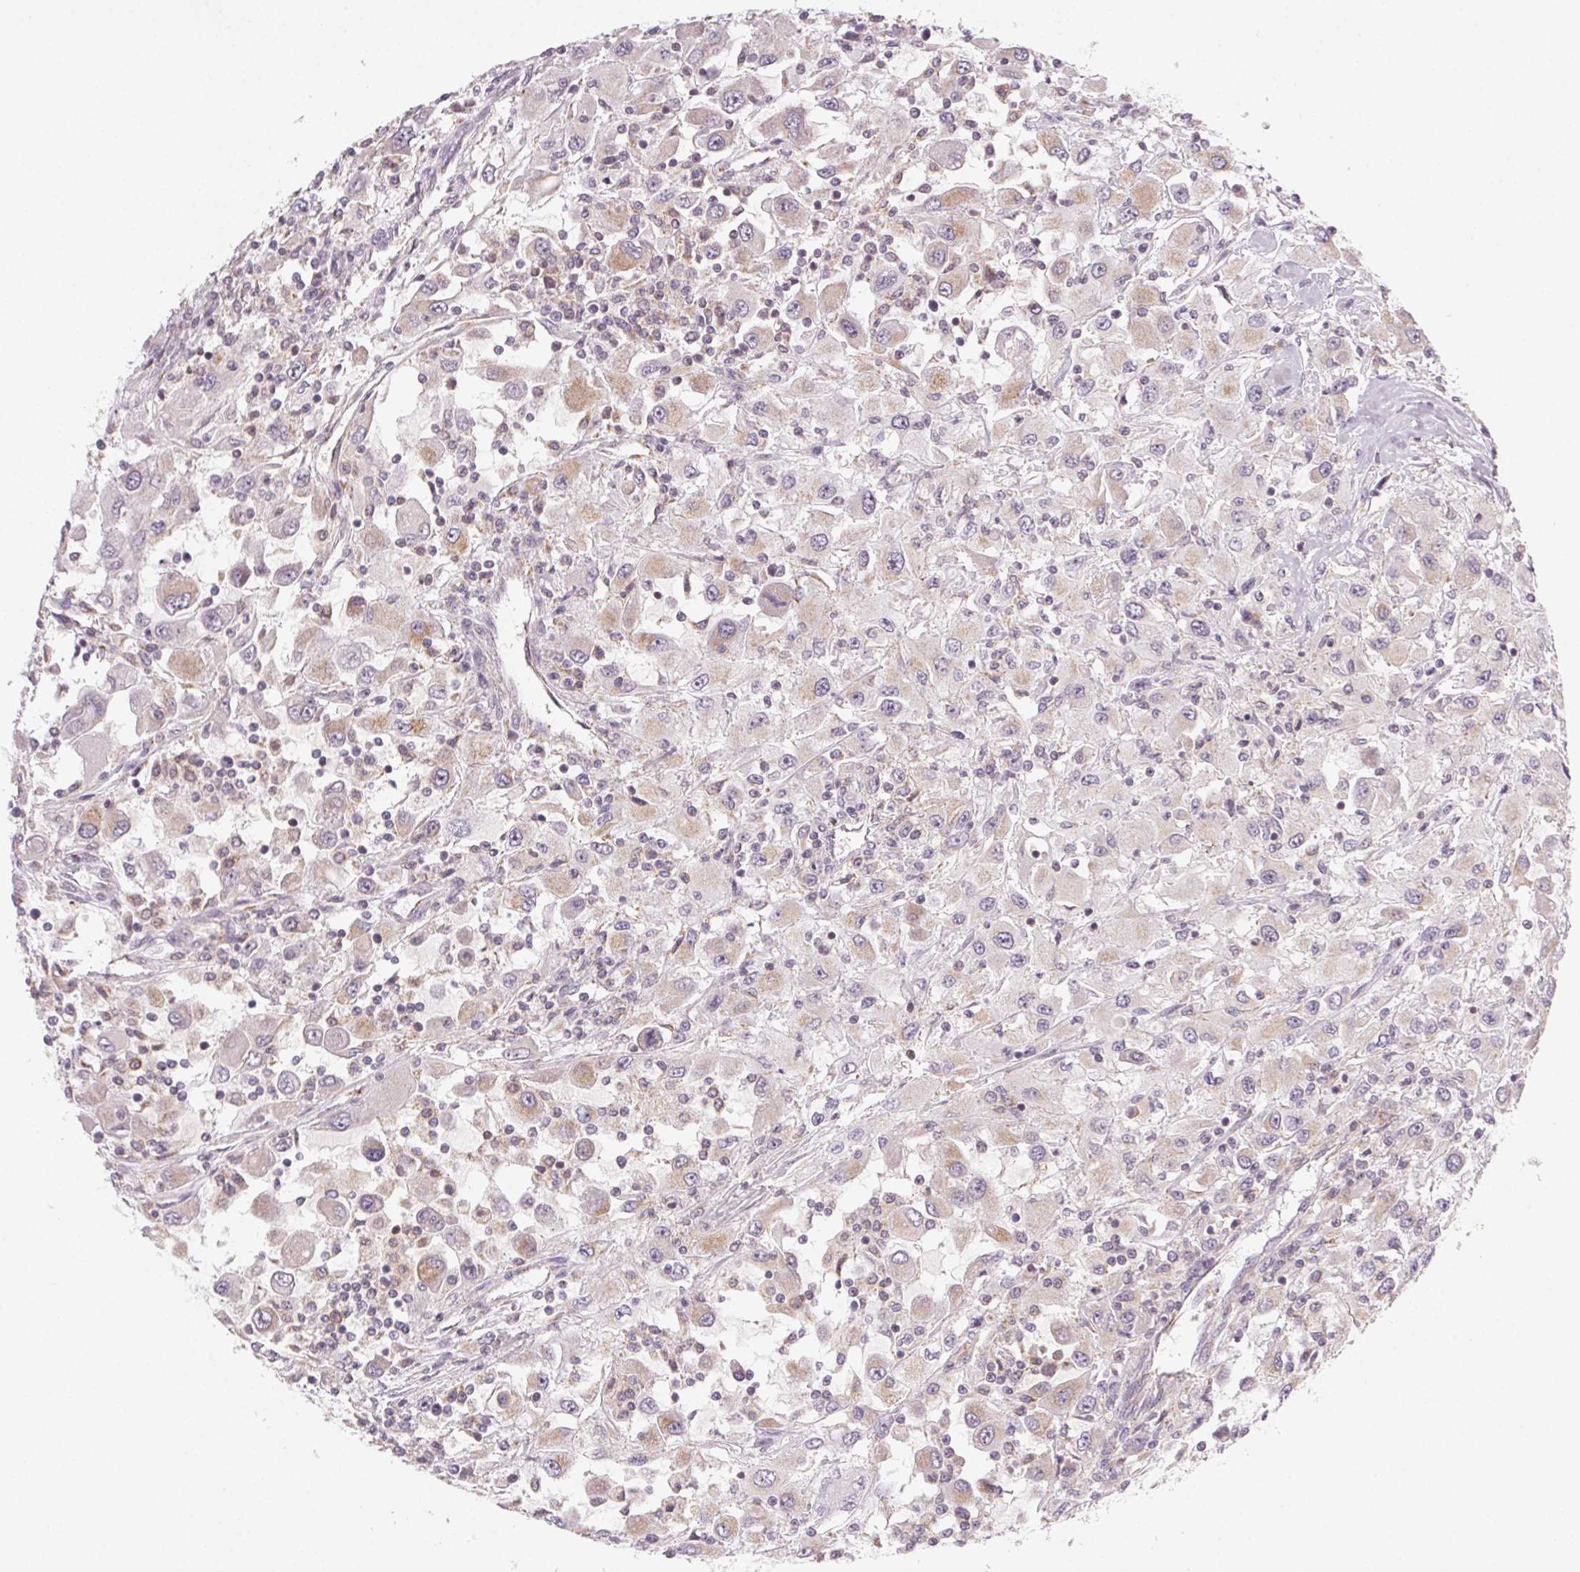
{"staining": {"intensity": "weak", "quantity": "<25%", "location": "cytoplasmic/membranous"}, "tissue": "renal cancer", "cell_type": "Tumor cells", "image_type": "cancer", "snomed": [{"axis": "morphology", "description": "Adenocarcinoma, NOS"}, {"axis": "topography", "description": "Kidney"}], "caption": "Photomicrograph shows no significant protein expression in tumor cells of renal adenocarcinoma. (Brightfield microscopy of DAB (3,3'-diaminobenzidine) immunohistochemistry (IHC) at high magnification).", "gene": "NCOA4", "patient": {"sex": "female", "age": 67}}